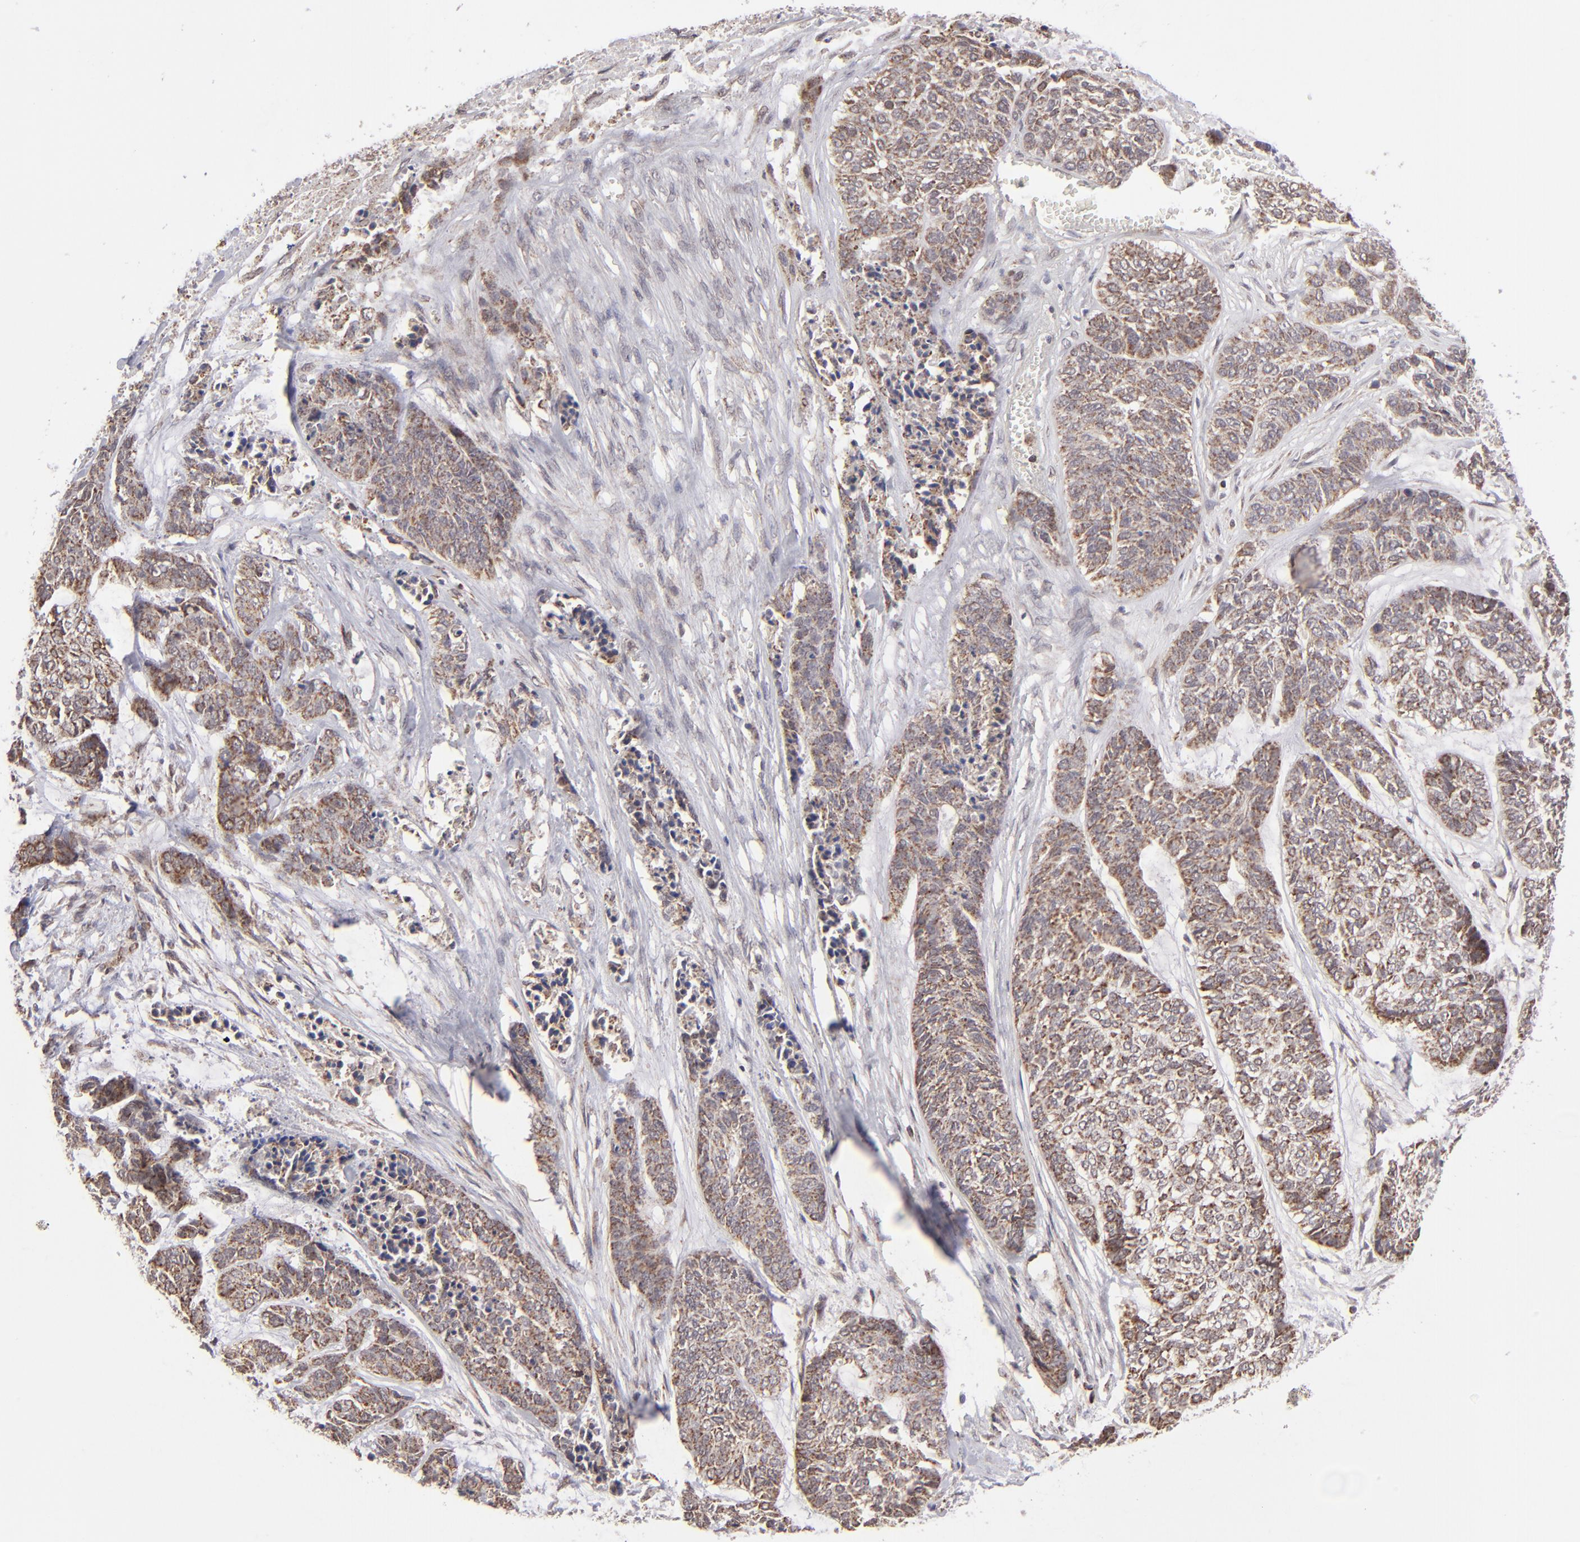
{"staining": {"intensity": "weak", "quantity": ">75%", "location": "cytoplasmic/membranous"}, "tissue": "skin cancer", "cell_type": "Tumor cells", "image_type": "cancer", "snomed": [{"axis": "morphology", "description": "Basal cell carcinoma"}, {"axis": "topography", "description": "Skin"}], "caption": "Brown immunohistochemical staining in basal cell carcinoma (skin) shows weak cytoplasmic/membranous expression in about >75% of tumor cells. (IHC, brightfield microscopy, high magnification).", "gene": "SLC15A1", "patient": {"sex": "female", "age": 64}}